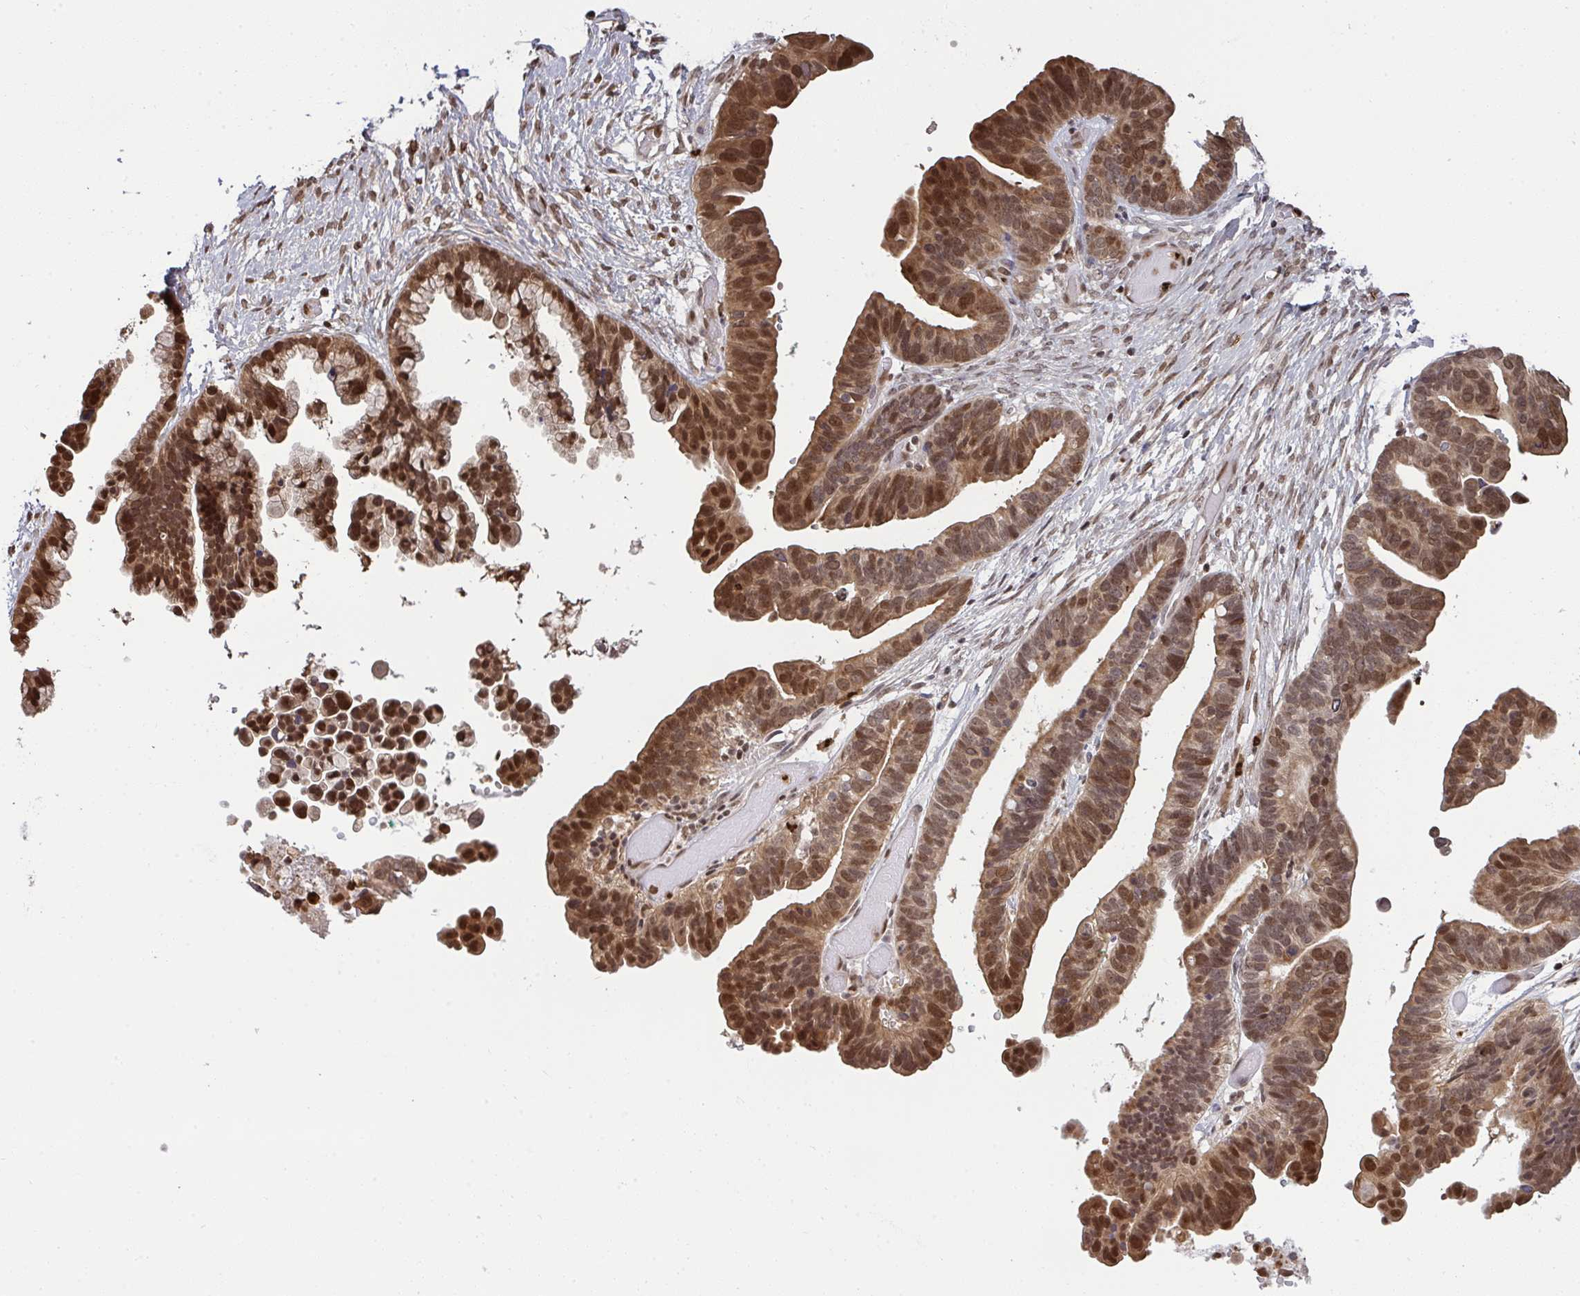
{"staining": {"intensity": "strong", "quantity": ">75%", "location": "nuclear"}, "tissue": "ovarian cancer", "cell_type": "Tumor cells", "image_type": "cancer", "snomed": [{"axis": "morphology", "description": "Cystadenocarcinoma, serous, NOS"}, {"axis": "topography", "description": "Ovary"}], "caption": "Immunohistochemical staining of human ovarian serous cystadenocarcinoma displays high levels of strong nuclear expression in approximately >75% of tumor cells.", "gene": "UXT", "patient": {"sex": "female", "age": 56}}